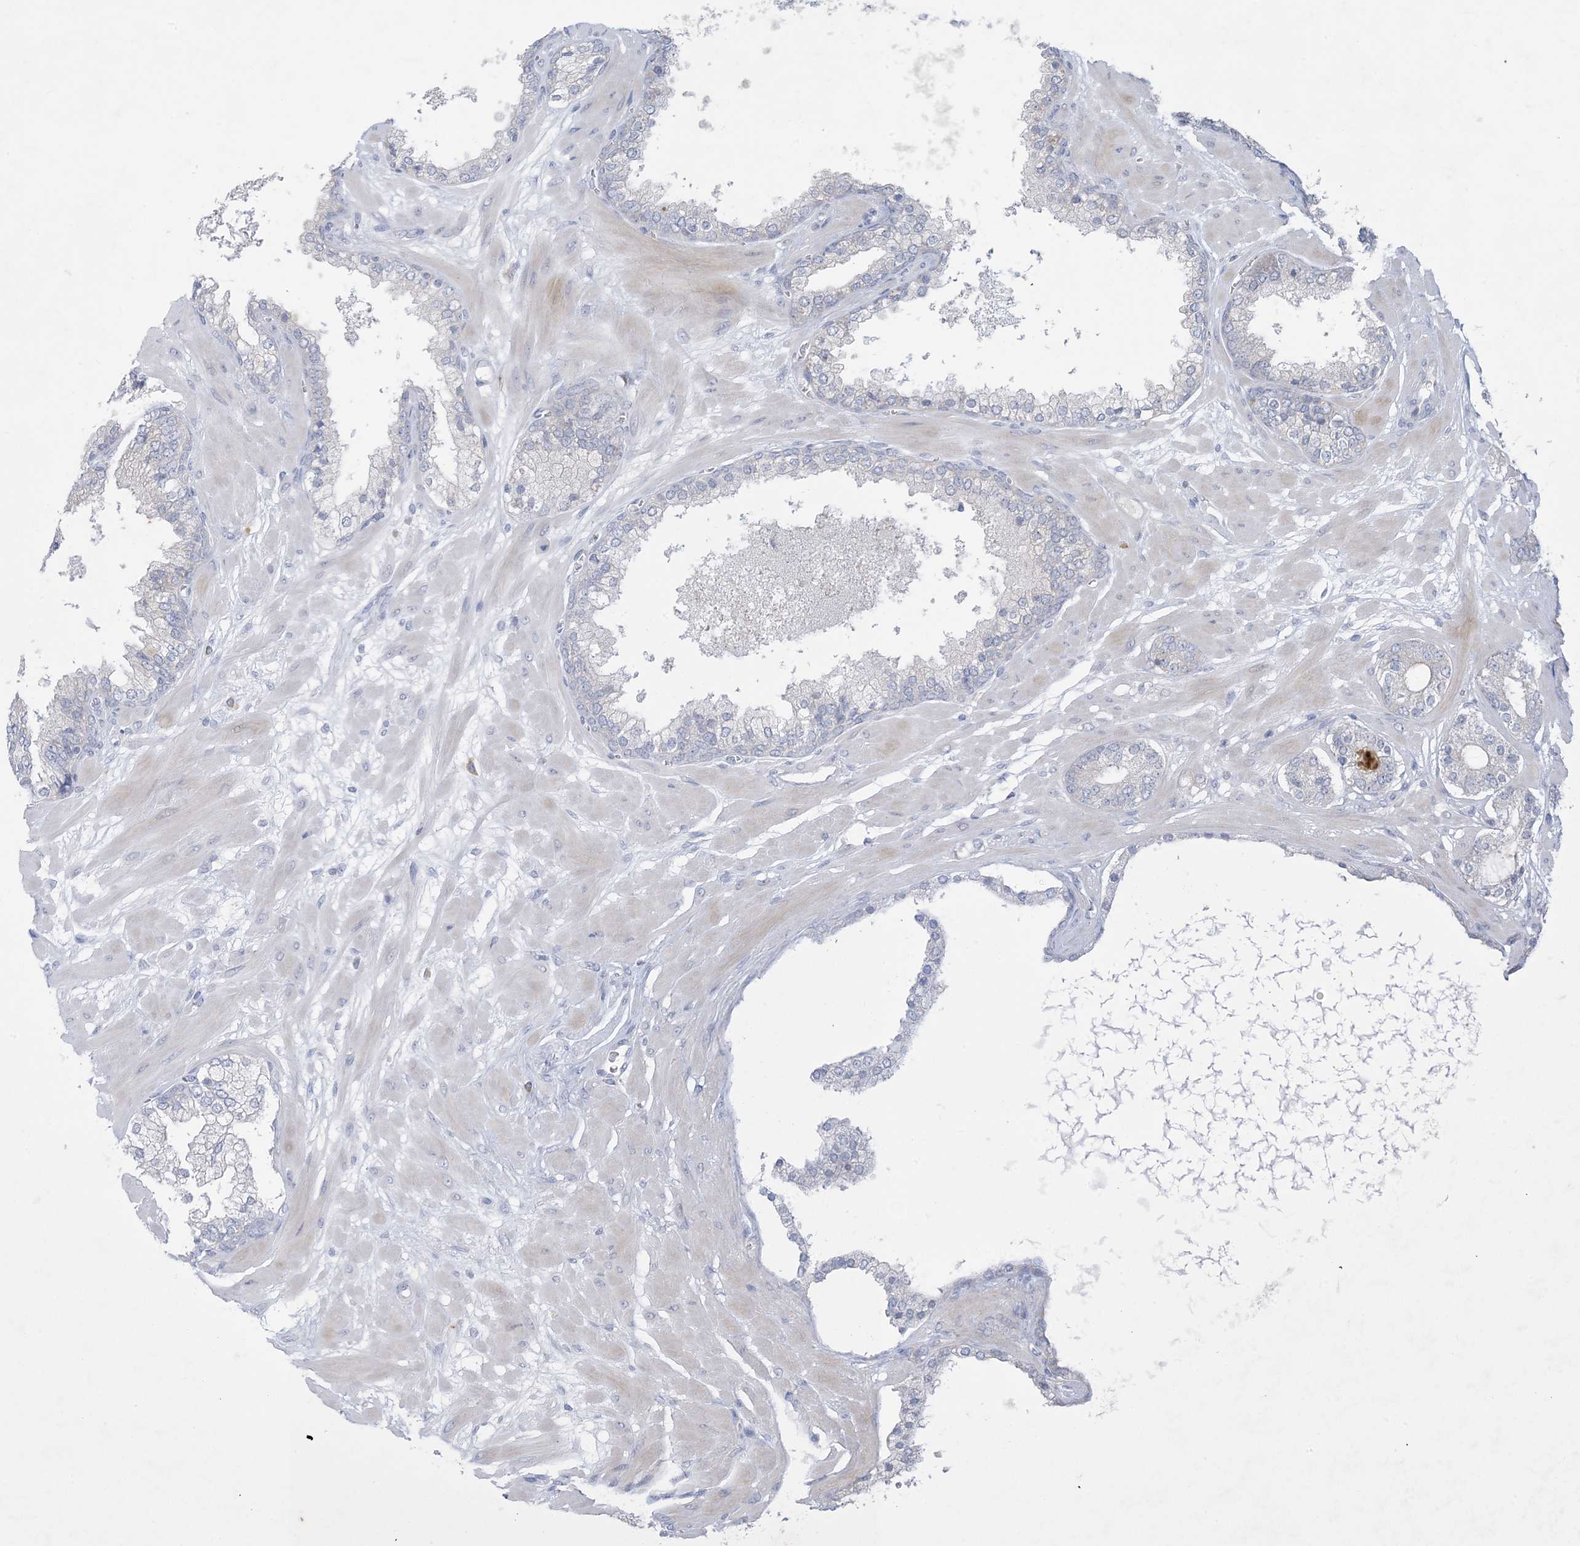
{"staining": {"intensity": "negative", "quantity": "none", "location": "none"}, "tissue": "prostate cancer", "cell_type": "Tumor cells", "image_type": "cancer", "snomed": [{"axis": "morphology", "description": "Adenocarcinoma, Low grade"}, {"axis": "topography", "description": "Prostate"}], "caption": "There is no significant expression in tumor cells of prostate cancer.", "gene": "KIF3A", "patient": {"sex": "male", "age": 63}}